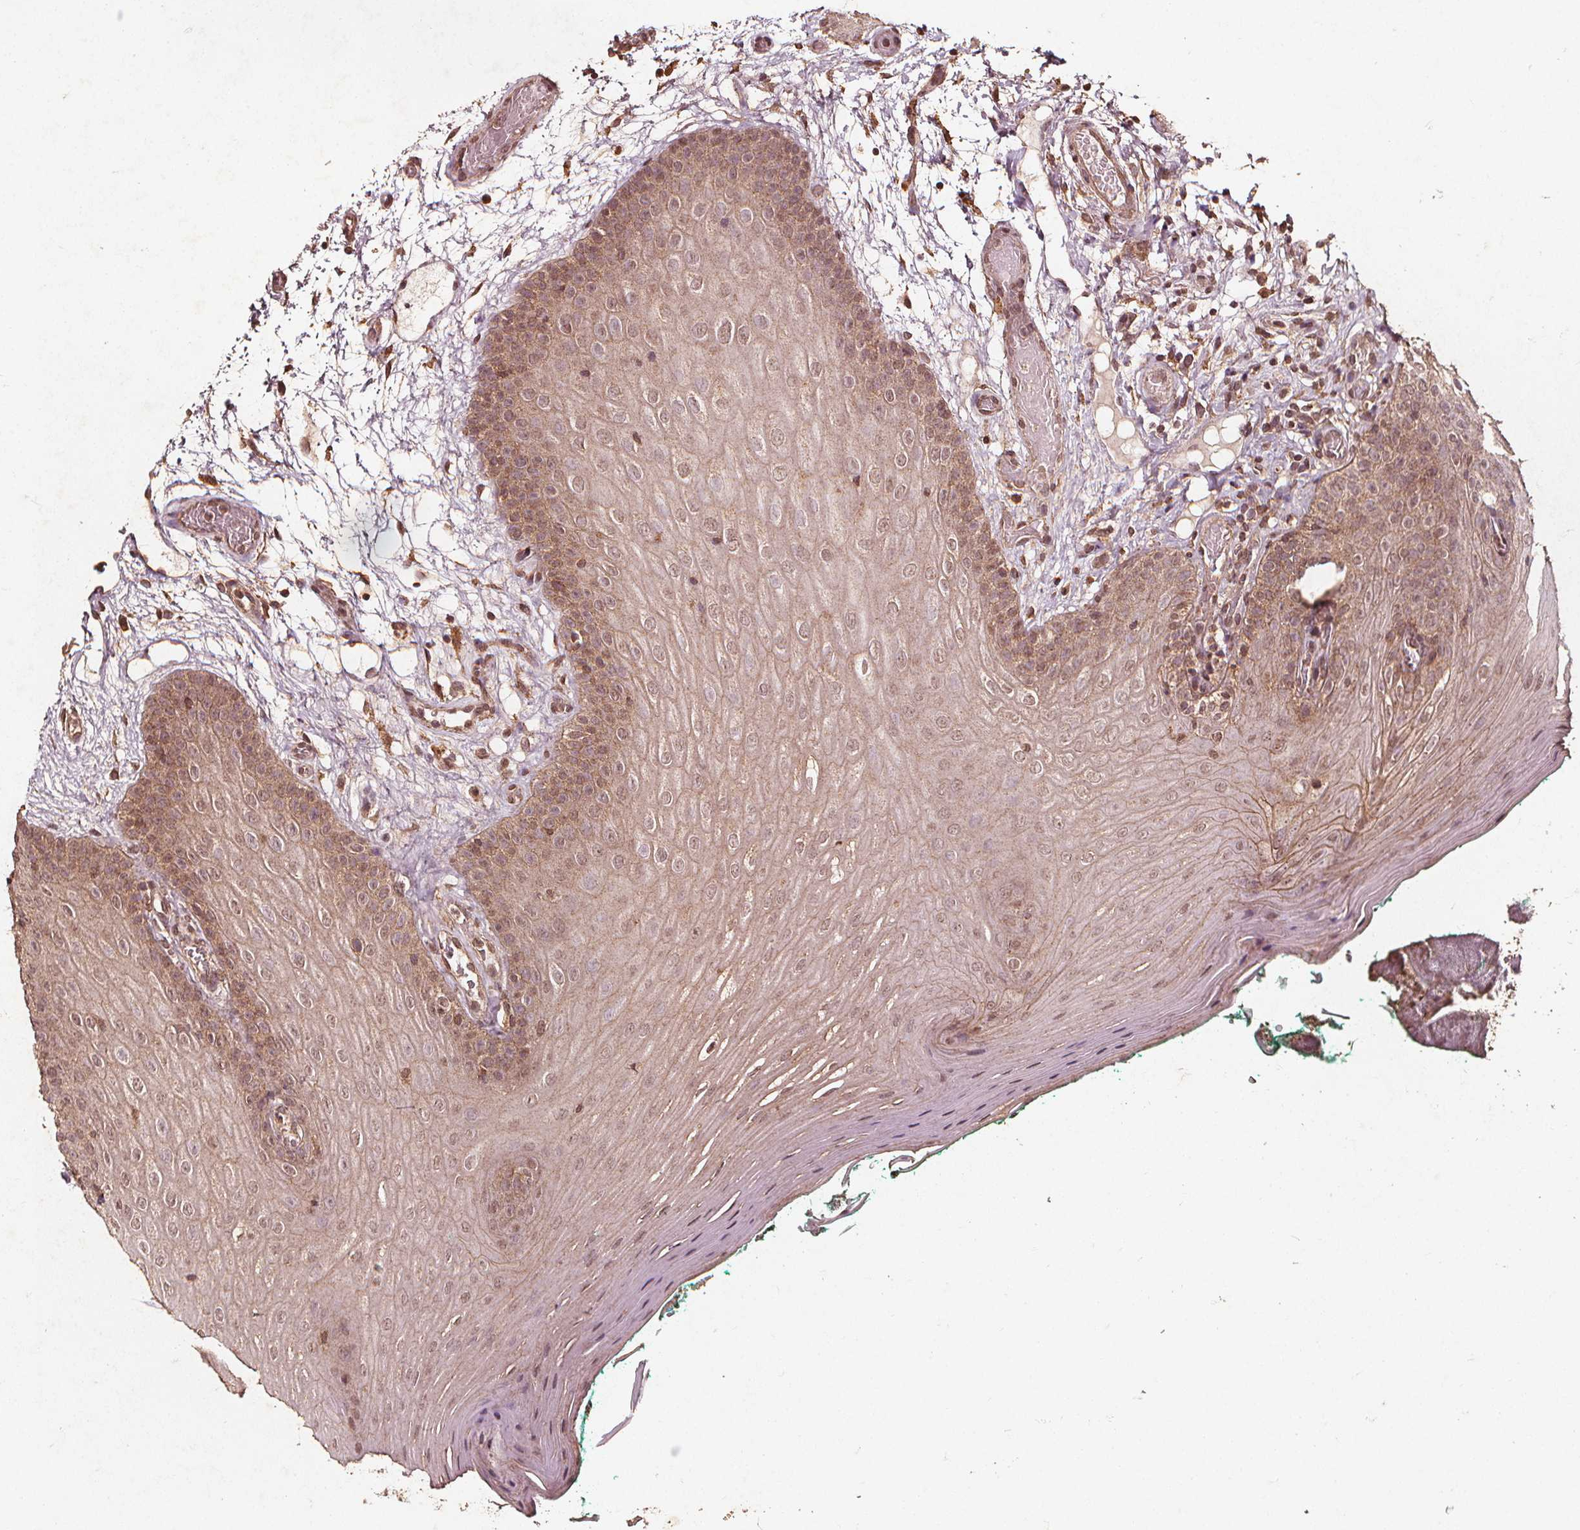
{"staining": {"intensity": "weak", "quantity": "25%-75%", "location": "cytoplasmic/membranous,nuclear"}, "tissue": "oral mucosa", "cell_type": "Squamous epithelial cells", "image_type": "normal", "snomed": [{"axis": "morphology", "description": "Normal tissue, NOS"}, {"axis": "morphology", "description": "Squamous cell carcinoma, NOS"}, {"axis": "topography", "description": "Oral tissue"}, {"axis": "topography", "description": "Head-Neck"}], "caption": "Immunohistochemical staining of normal oral mucosa demonstrates 25%-75% levels of weak cytoplasmic/membranous,nuclear protein expression in about 25%-75% of squamous epithelial cells.", "gene": "ABCA1", "patient": {"sex": "male", "age": 78}}